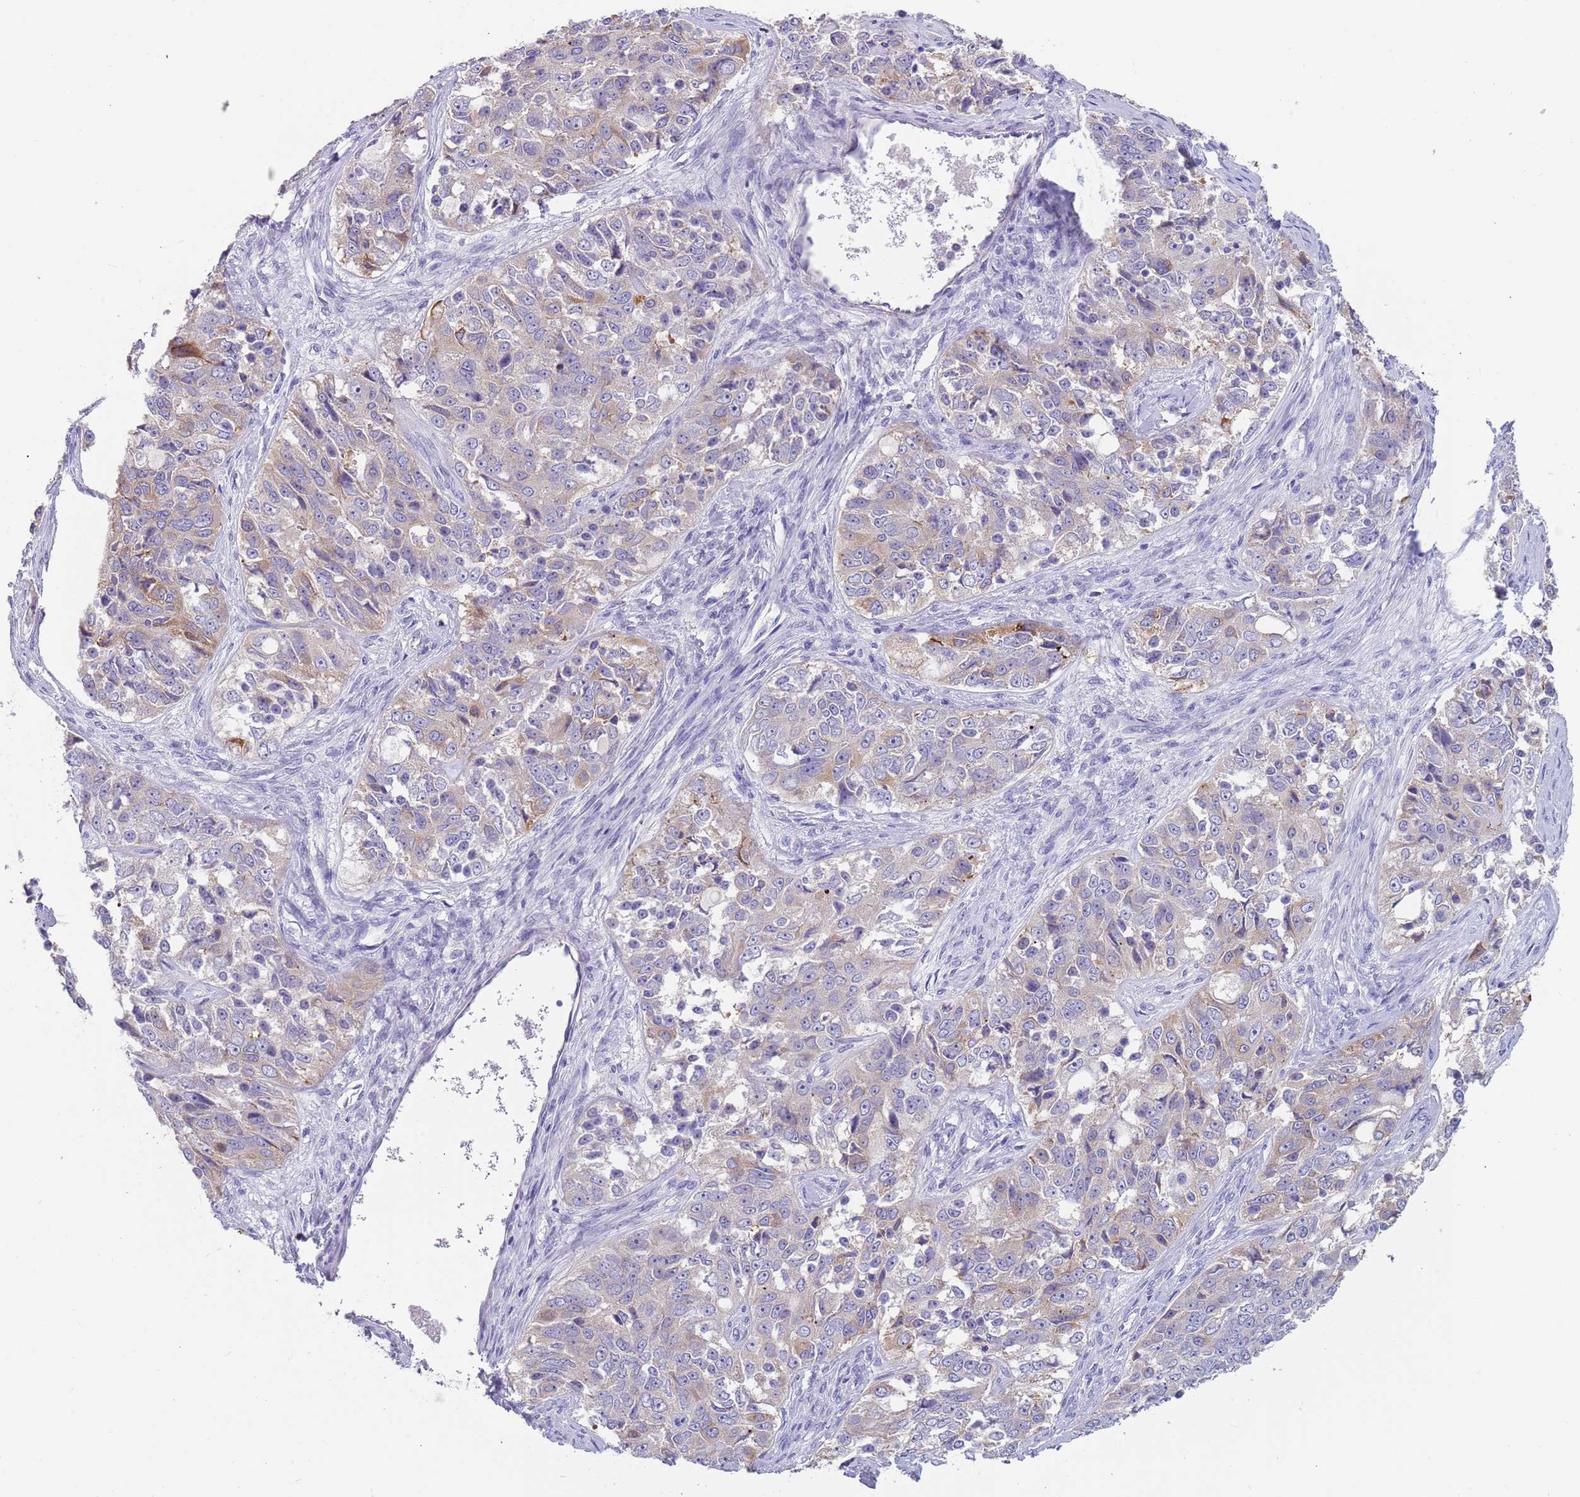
{"staining": {"intensity": "weak", "quantity": "<25%", "location": "cytoplasmic/membranous"}, "tissue": "ovarian cancer", "cell_type": "Tumor cells", "image_type": "cancer", "snomed": [{"axis": "morphology", "description": "Carcinoma, endometroid"}, {"axis": "topography", "description": "Ovary"}], "caption": "The photomicrograph reveals no significant expression in tumor cells of ovarian cancer.", "gene": "TYW1", "patient": {"sex": "female", "age": 51}}